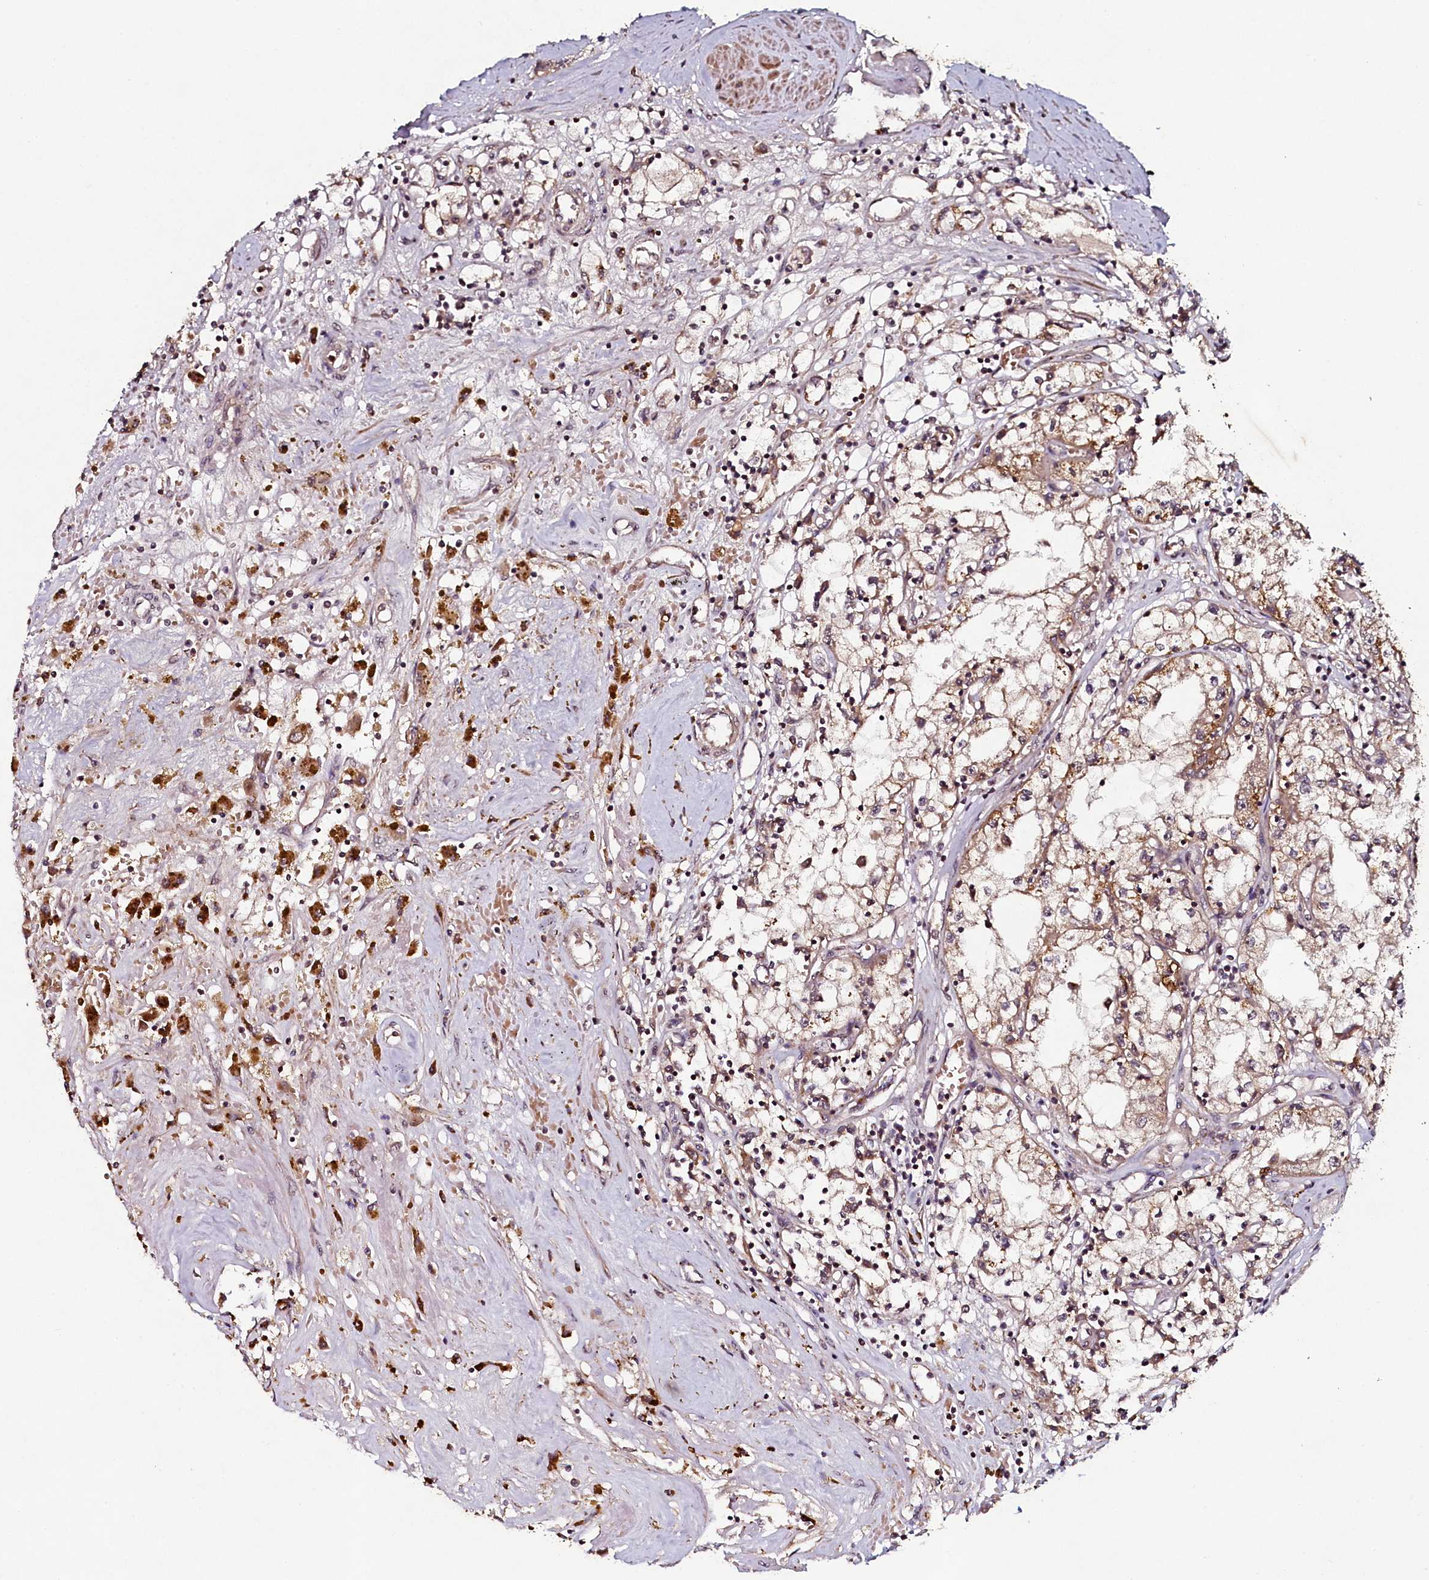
{"staining": {"intensity": "moderate", "quantity": ">75%", "location": "cytoplasmic/membranous"}, "tissue": "renal cancer", "cell_type": "Tumor cells", "image_type": "cancer", "snomed": [{"axis": "morphology", "description": "Adenocarcinoma, NOS"}, {"axis": "topography", "description": "Kidney"}], "caption": "Immunohistochemical staining of human renal adenocarcinoma displays moderate cytoplasmic/membranous protein staining in approximately >75% of tumor cells.", "gene": "SEC24C", "patient": {"sex": "male", "age": 56}}